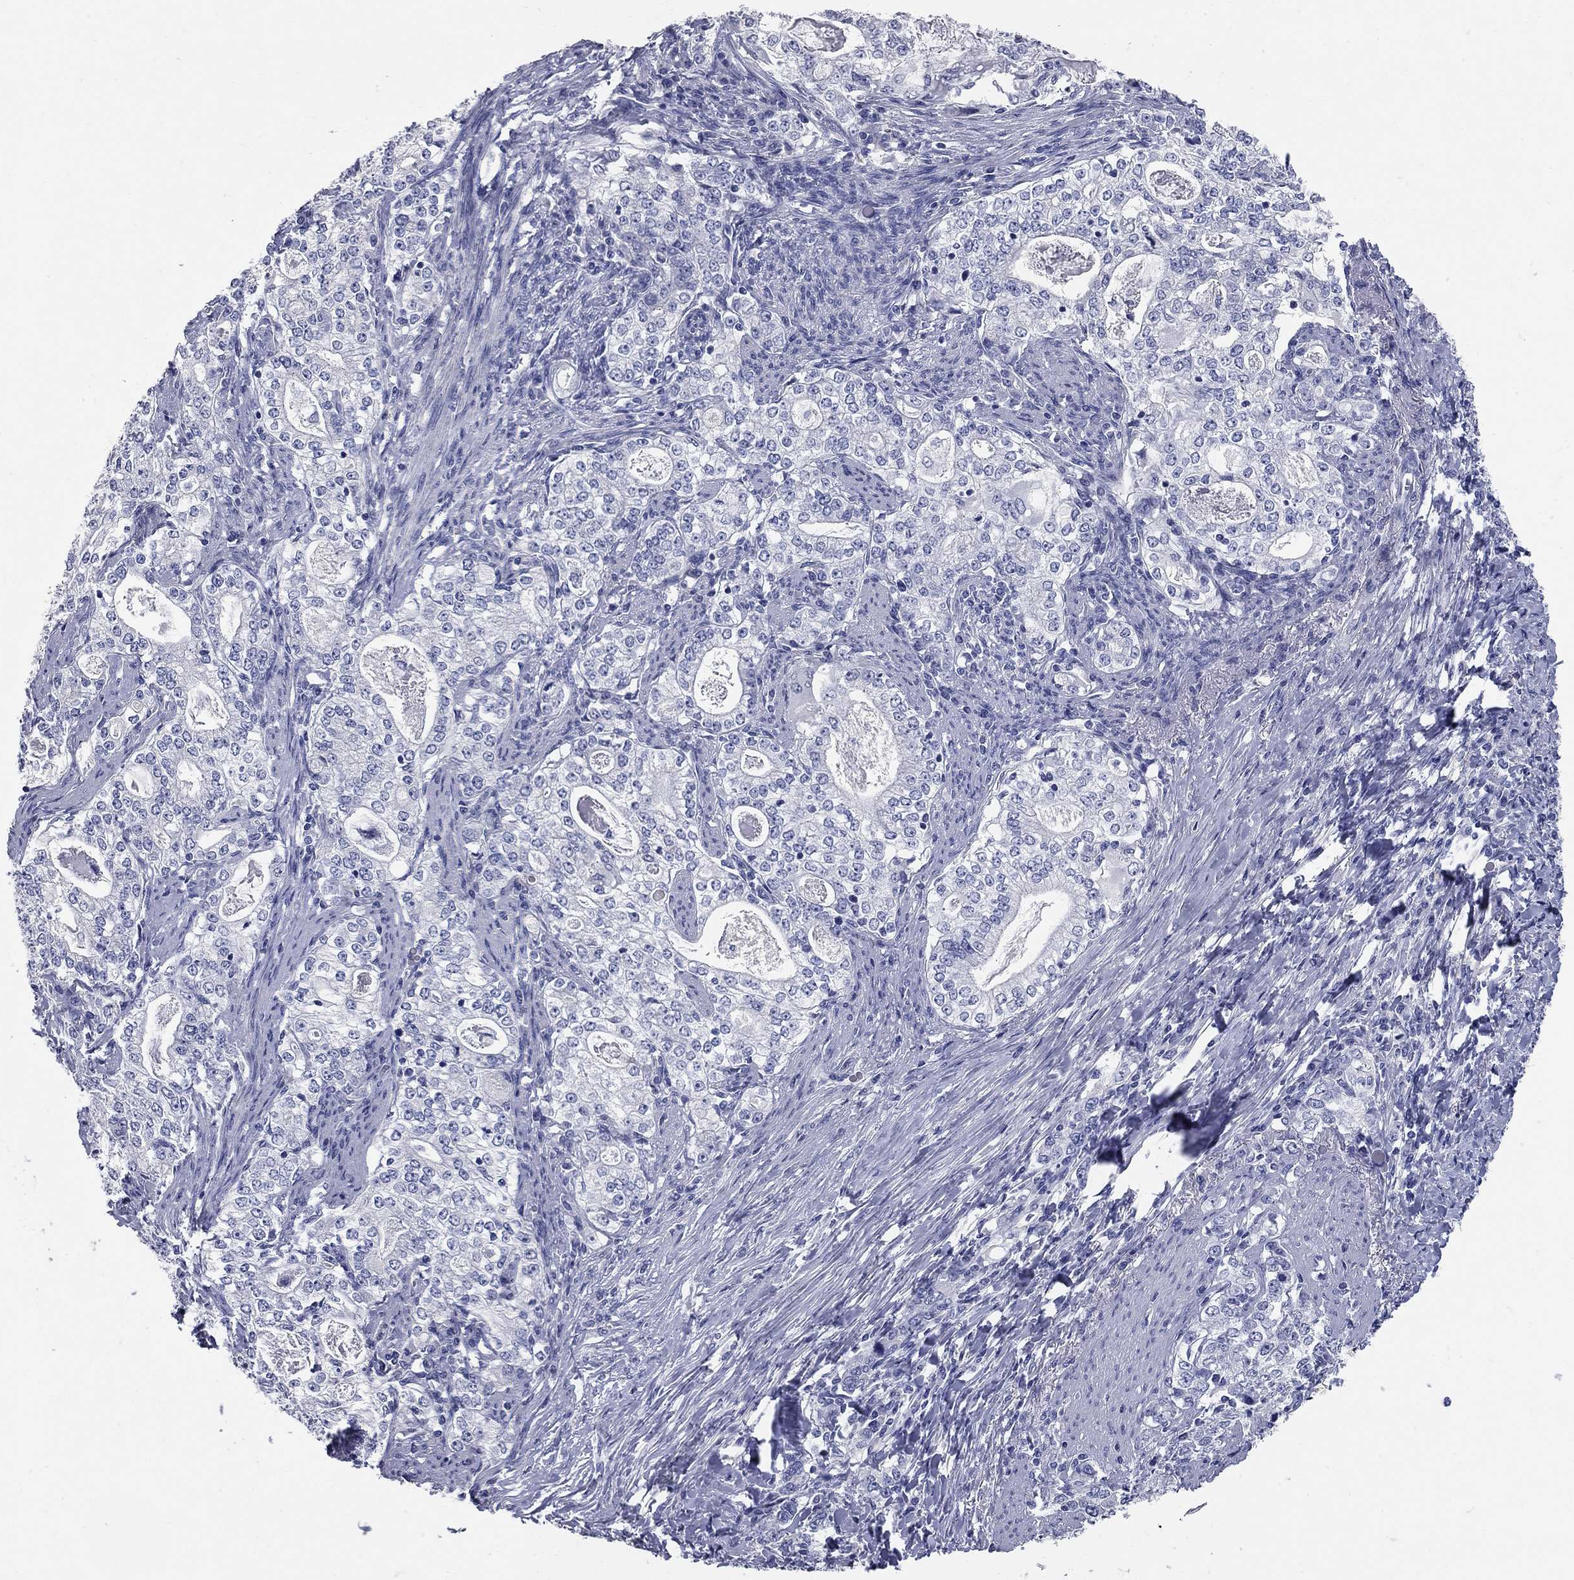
{"staining": {"intensity": "negative", "quantity": "none", "location": "none"}, "tissue": "stomach cancer", "cell_type": "Tumor cells", "image_type": "cancer", "snomed": [{"axis": "morphology", "description": "Adenocarcinoma, NOS"}, {"axis": "topography", "description": "Stomach, lower"}], "caption": "An IHC micrograph of adenocarcinoma (stomach) is shown. There is no staining in tumor cells of adenocarcinoma (stomach).", "gene": "SYT12", "patient": {"sex": "female", "age": 72}}